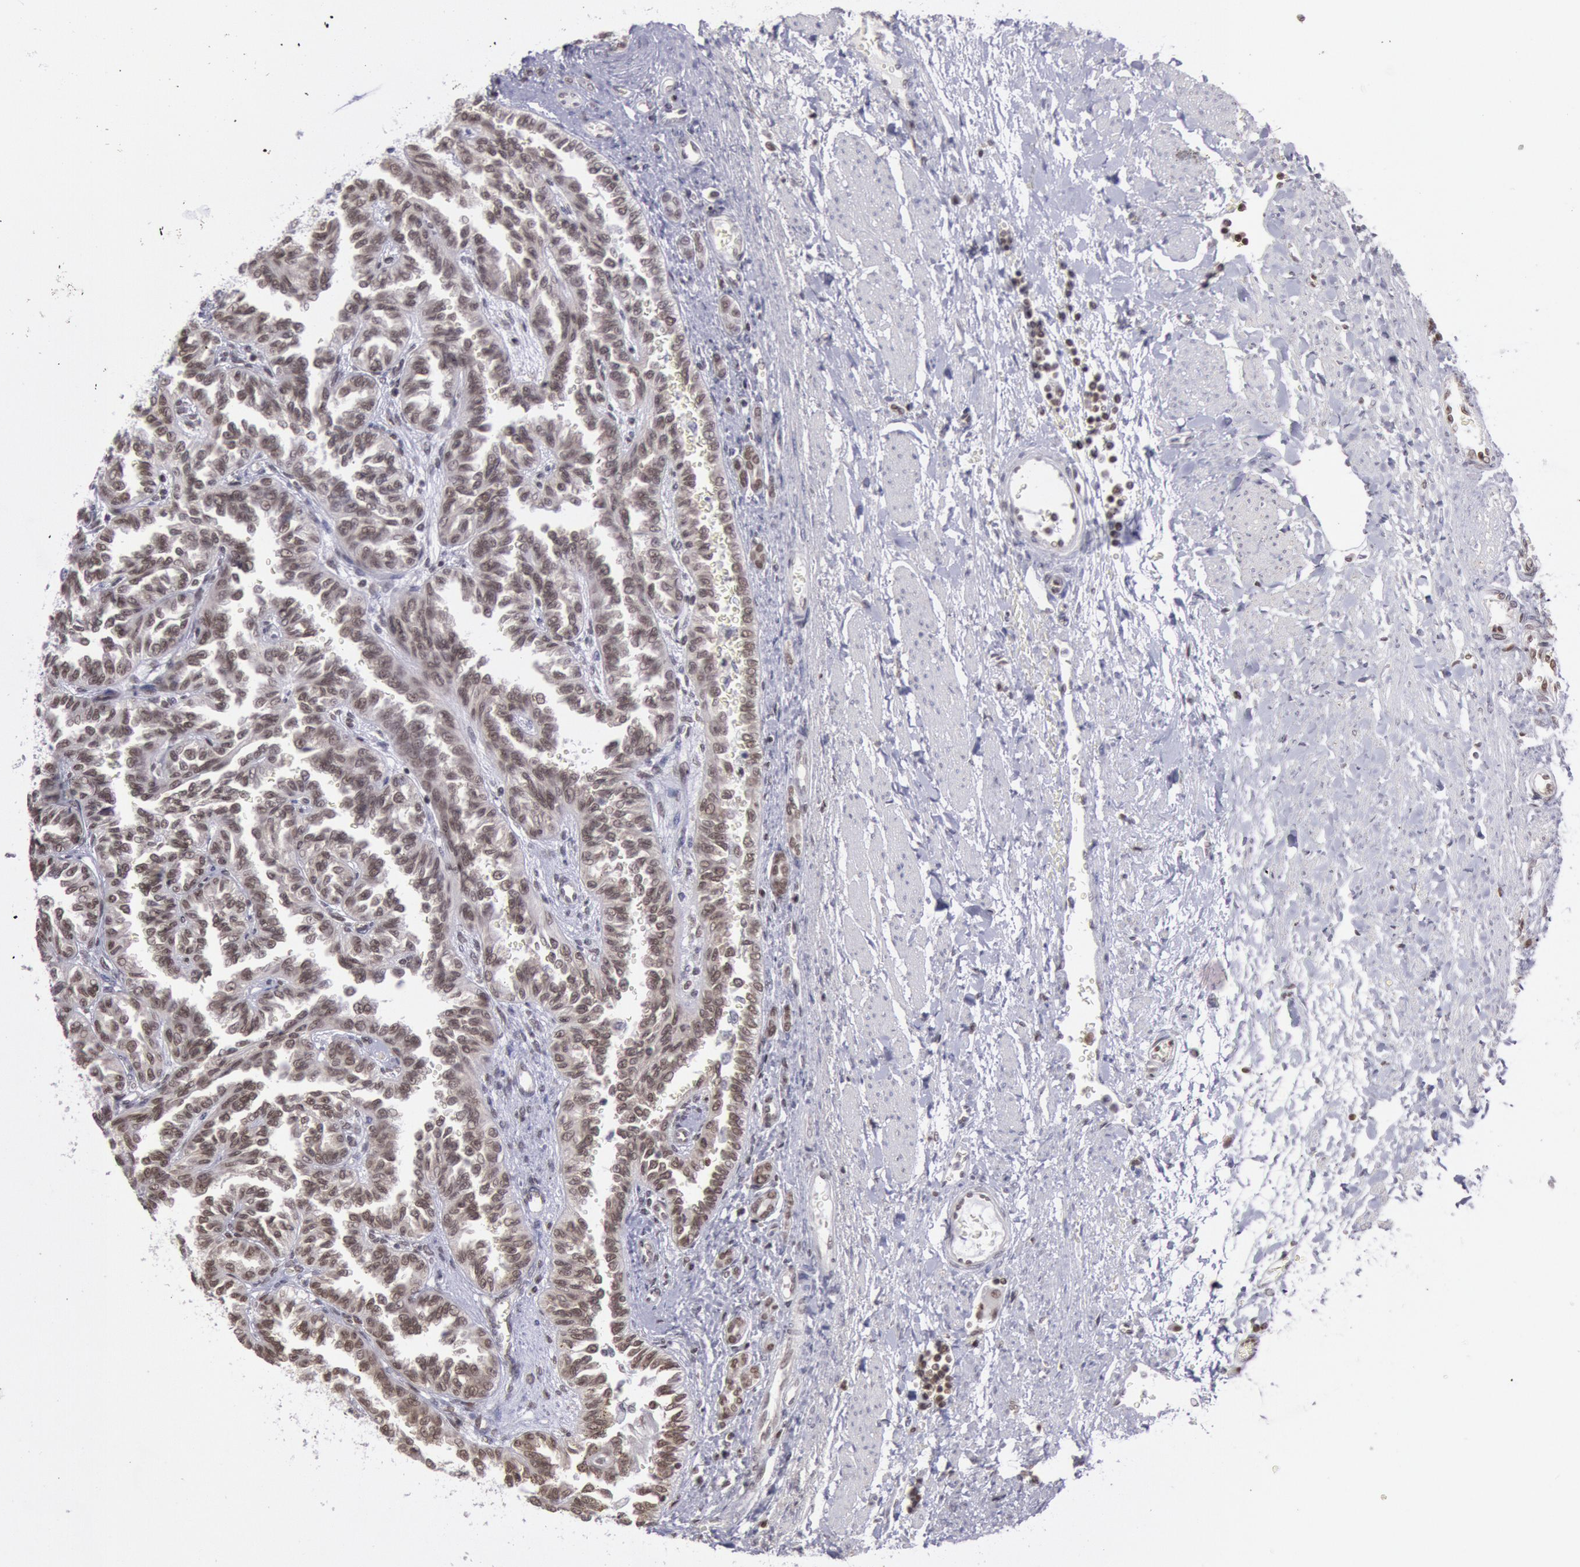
{"staining": {"intensity": "moderate", "quantity": ">75%", "location": "nuclear"}, "tissue": "renal cancer", "cell_type": "Tumor cells", "image_type": "cancer", "snomed": [{"axis": "morphology", "description": "Inflammation, NOS"}, {"axis": "morphology", "description": "Adenocarcinoma, NOS"}, {"axis": "topography", "description": "Kidney"}], "caption": "This histopathology image exhibits immunohistochemistry (IHC) staining of renal cancer, with medium moderate nuclear staining in approximately >75% of tumor cells.", "gene": "NKAP", "patient": {"sex": "male", "age": 68}}